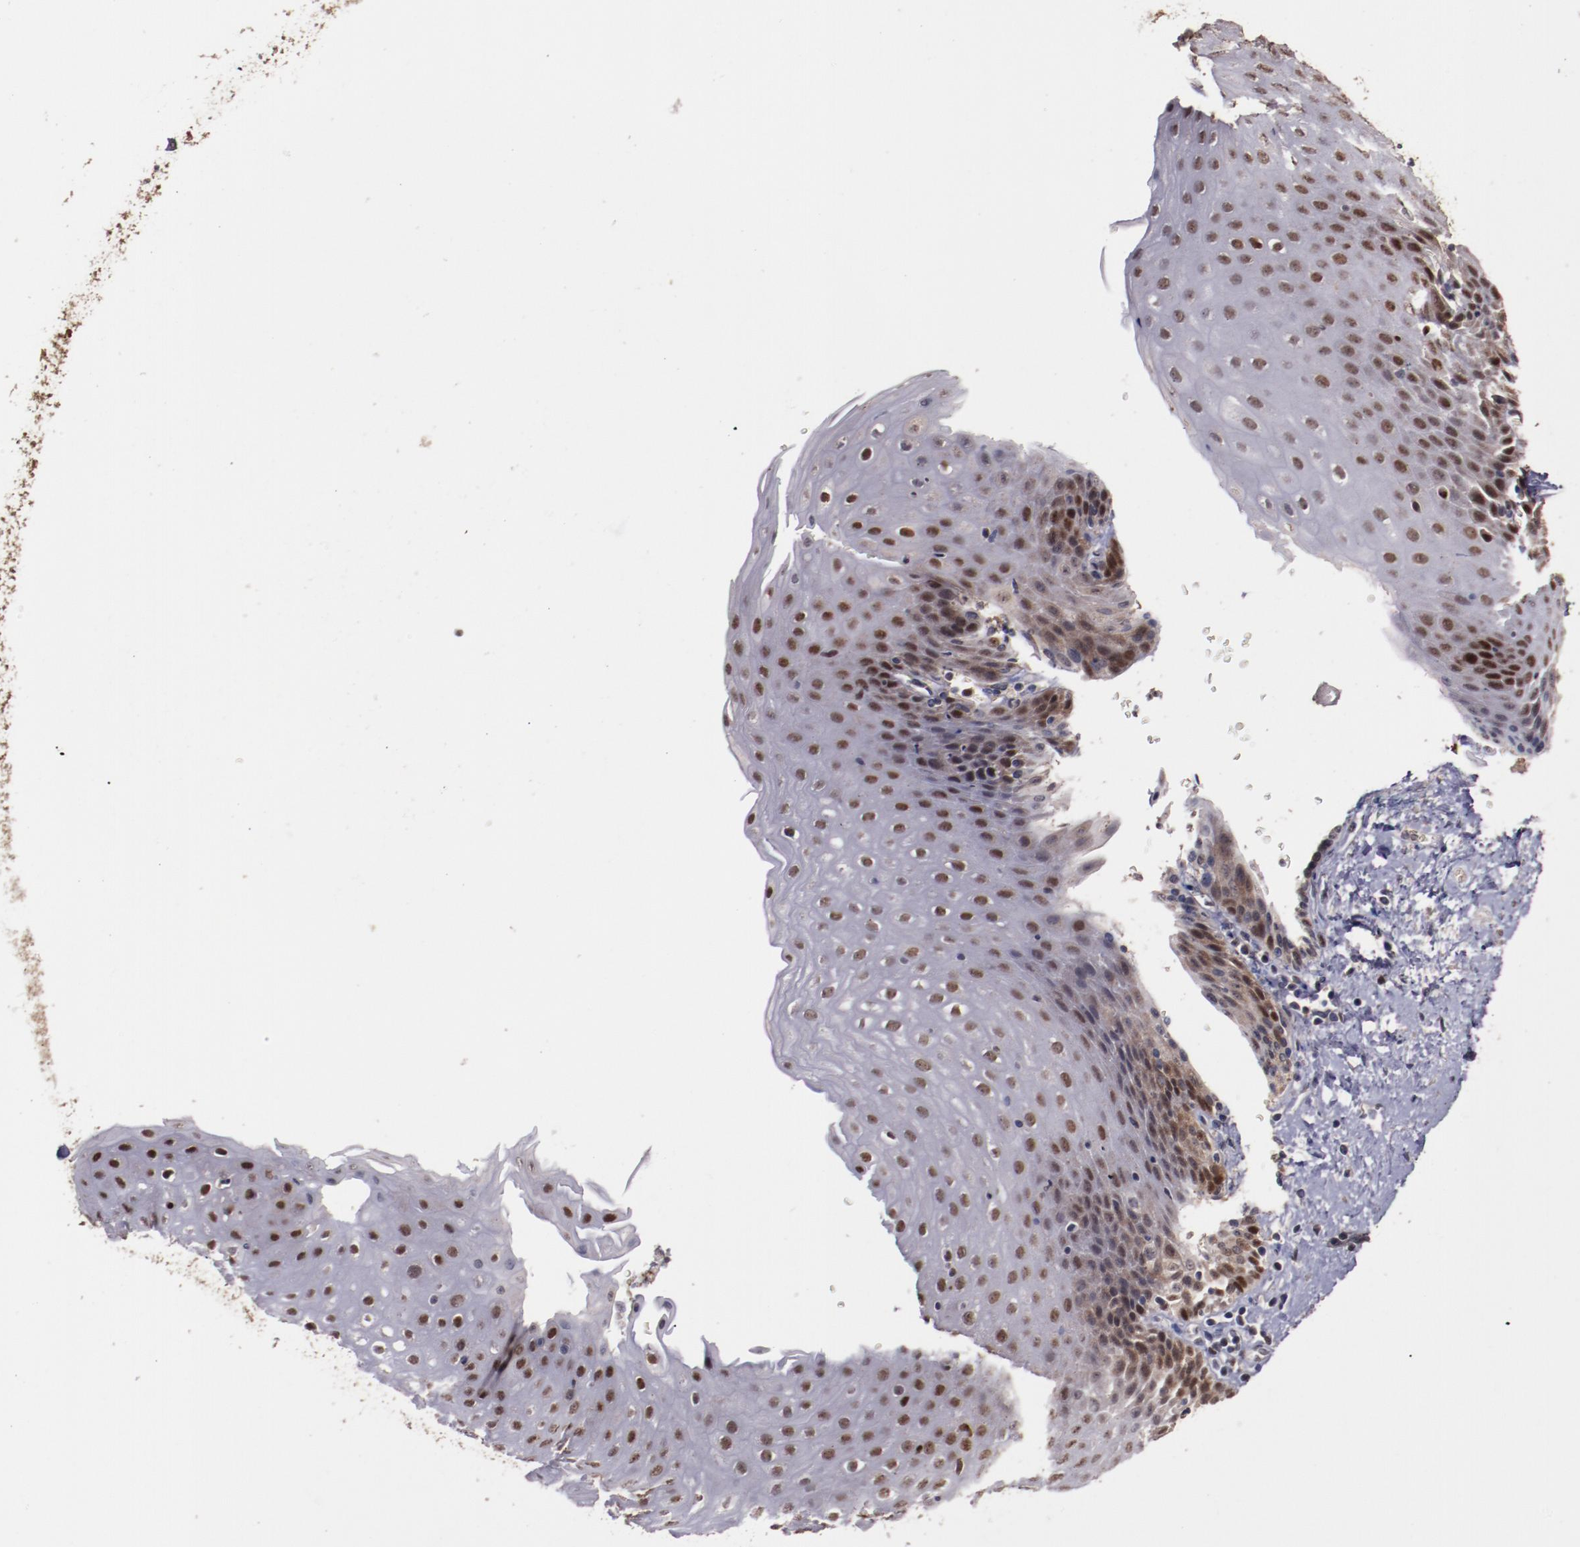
{"staining": {"intensity": "strong", "quantity": ">75%", "location": "nuclear"}, "tissue": "esophagus", "cell_type": "Squamous epithelial cells", "image_type": "normal", "snomed": [{"axis": "morphology", "description": "Normal tissue, NOS"}, {"axis": "topography", "description": "Esophagus"}], "caption": "High-power microscopy captured an immunohistochemistry histopathology image of normal esophagus, revealing strong nuclear positivity in approximately >75% of squamous epithelial cells. (DAB (3,3'-diaminobenzidine) IHC, brown staining for protein, blue staining for nuclei).", "gene": "CHEK2", "patient": {"sex": "female", "age": 61}}